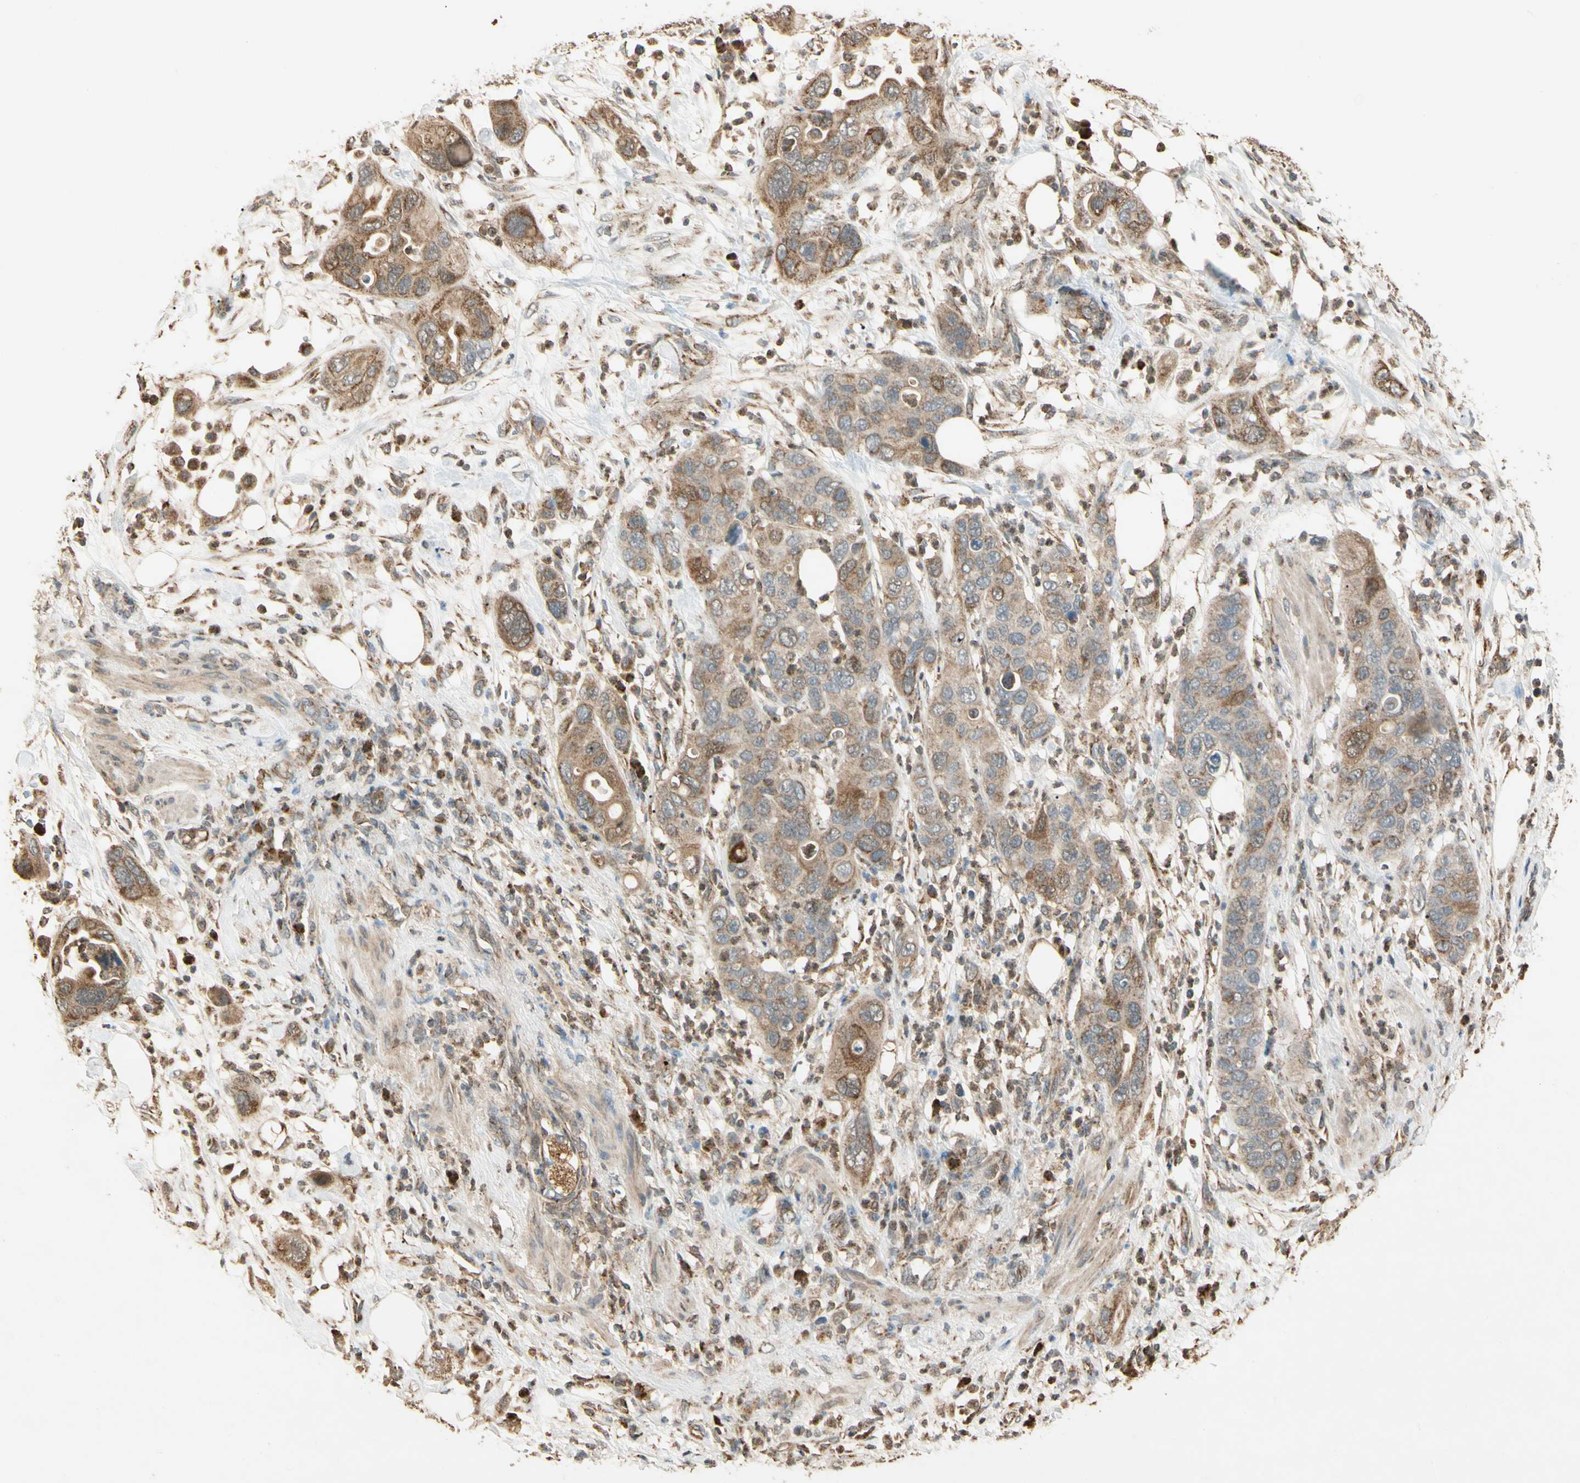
{"staining": {"intensity": "moderate", "quantity": "25%-75%", "location": "cytoplasmic/membranous"}, "tissue": "pancreatic cancer", "cell_type": "Tumor cells", "image_type": "cancer", "snomed": [{"axis": "morphology", "description": "Adenocarcinoma, NOS"}, {"axis": "topography", "description": "Pancreas"}], "caption": "Immunohistochemistry (DAB) staining of pancreatic cancer (adenocarcinoma) exhibits moderate cytoplasmic/membranous protein expression in approximately 25%-75% of tumor cells. The staining was performed using DAB (3,3'-diaminobenzidine) to visualize the protein expression in brown, while the nuclei were stained in blue with hematoxylin (Magnification: 20x).", "gene": "PRDX5", "patient": {"sex": "female", "age": 71}}